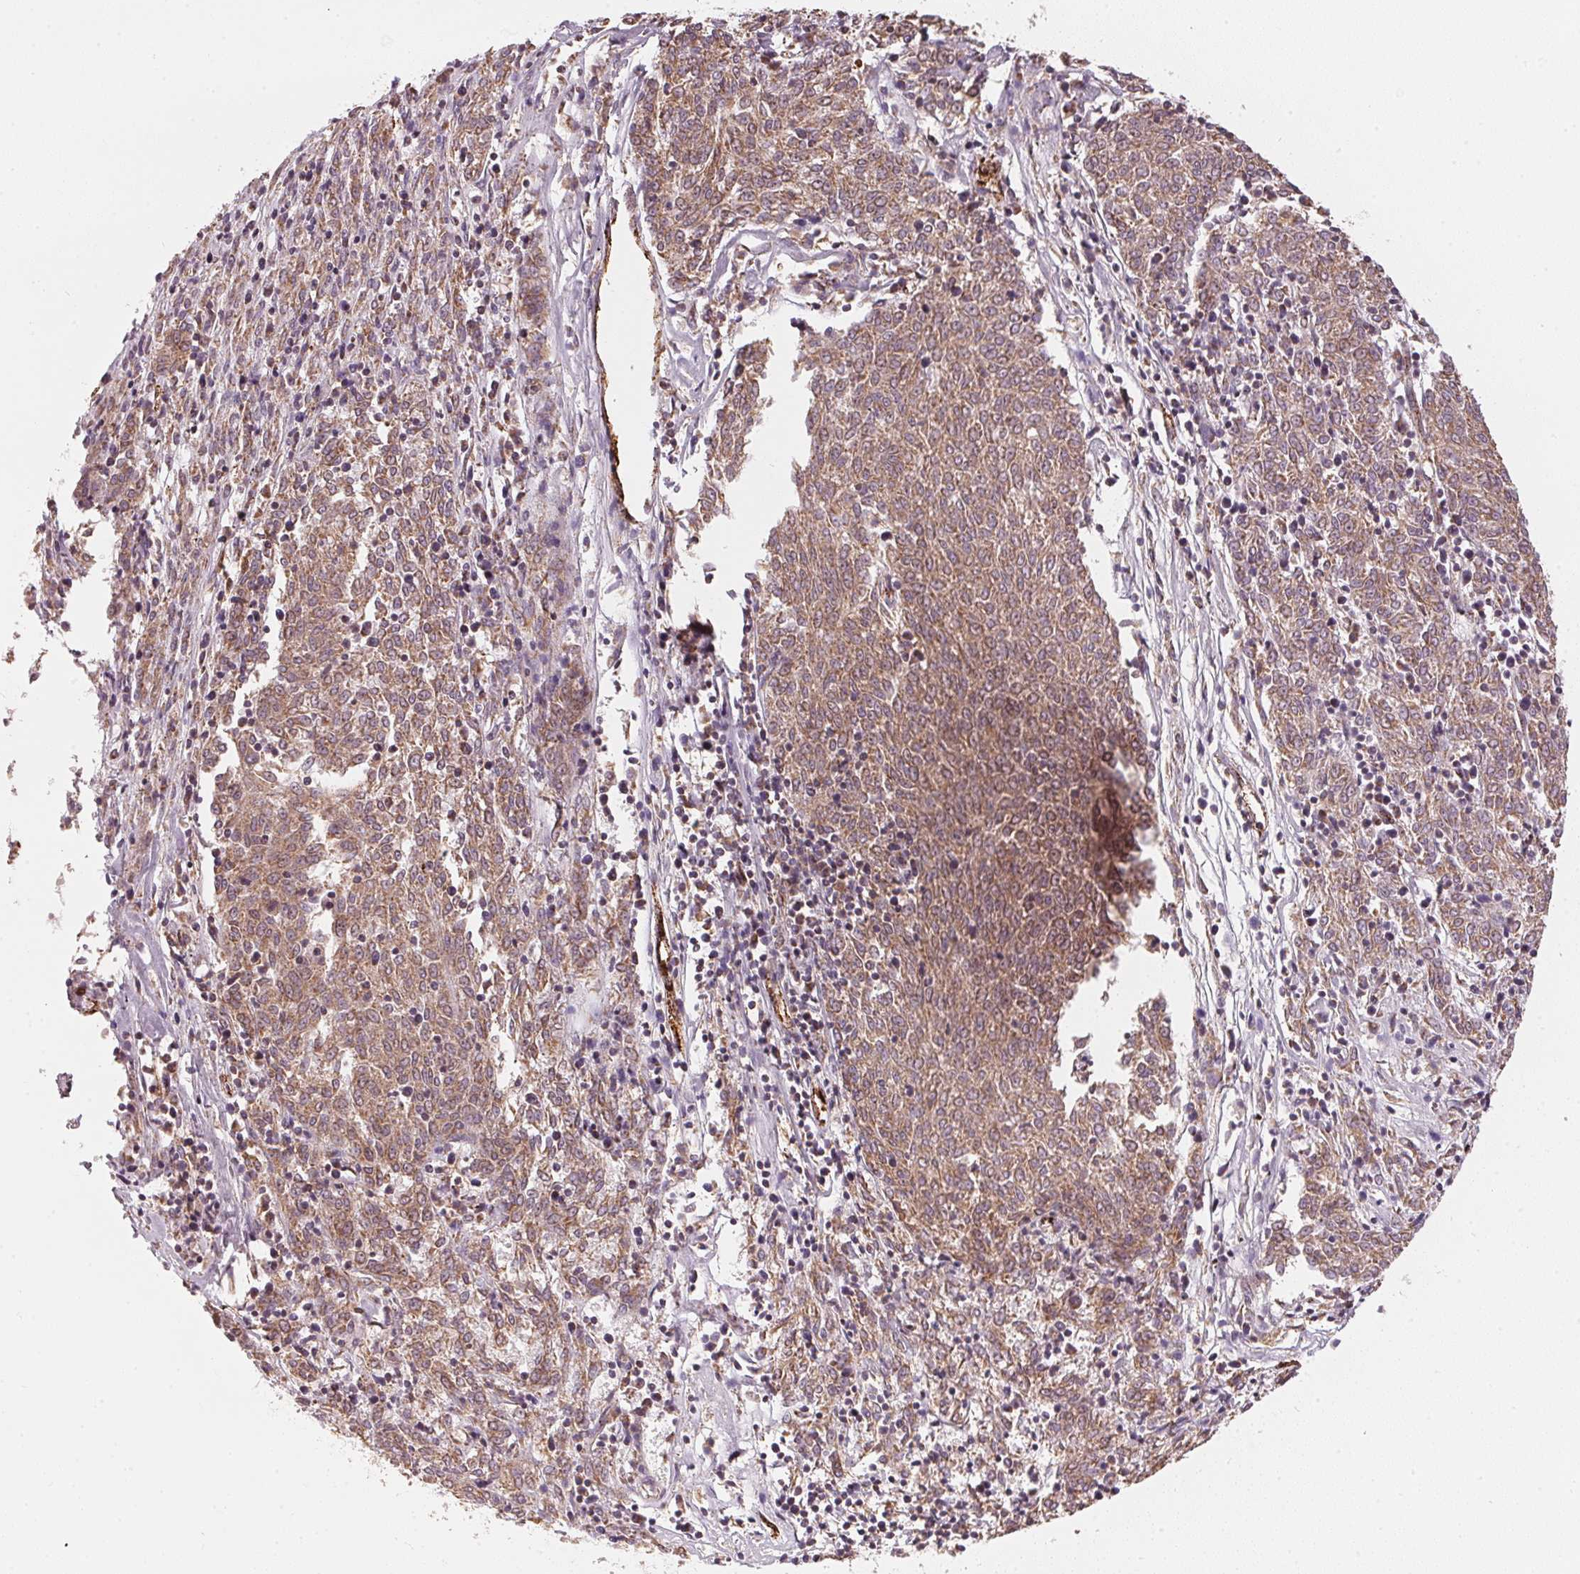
{"staining": {"intensity": "moderate", "quantity": ">75%", "location": "cytoplasmic/membranous"}, "tissue": "melanoma", "cell_type": "Tumor cells", "image_type": "cancer", "snomed": [{"axis": "morphology", "description": "Malignant melanoma, NOS"}, {"axis": "topography", "description": "Skin"}], "caption": "Malignant melanoma stained for a protein (brown) displays moderate cytoplasmic/membranous positive expression in about >75% of tumor cells.", "gene": "MATCAP1", "patient": {"sex": "female", "age": 72}}